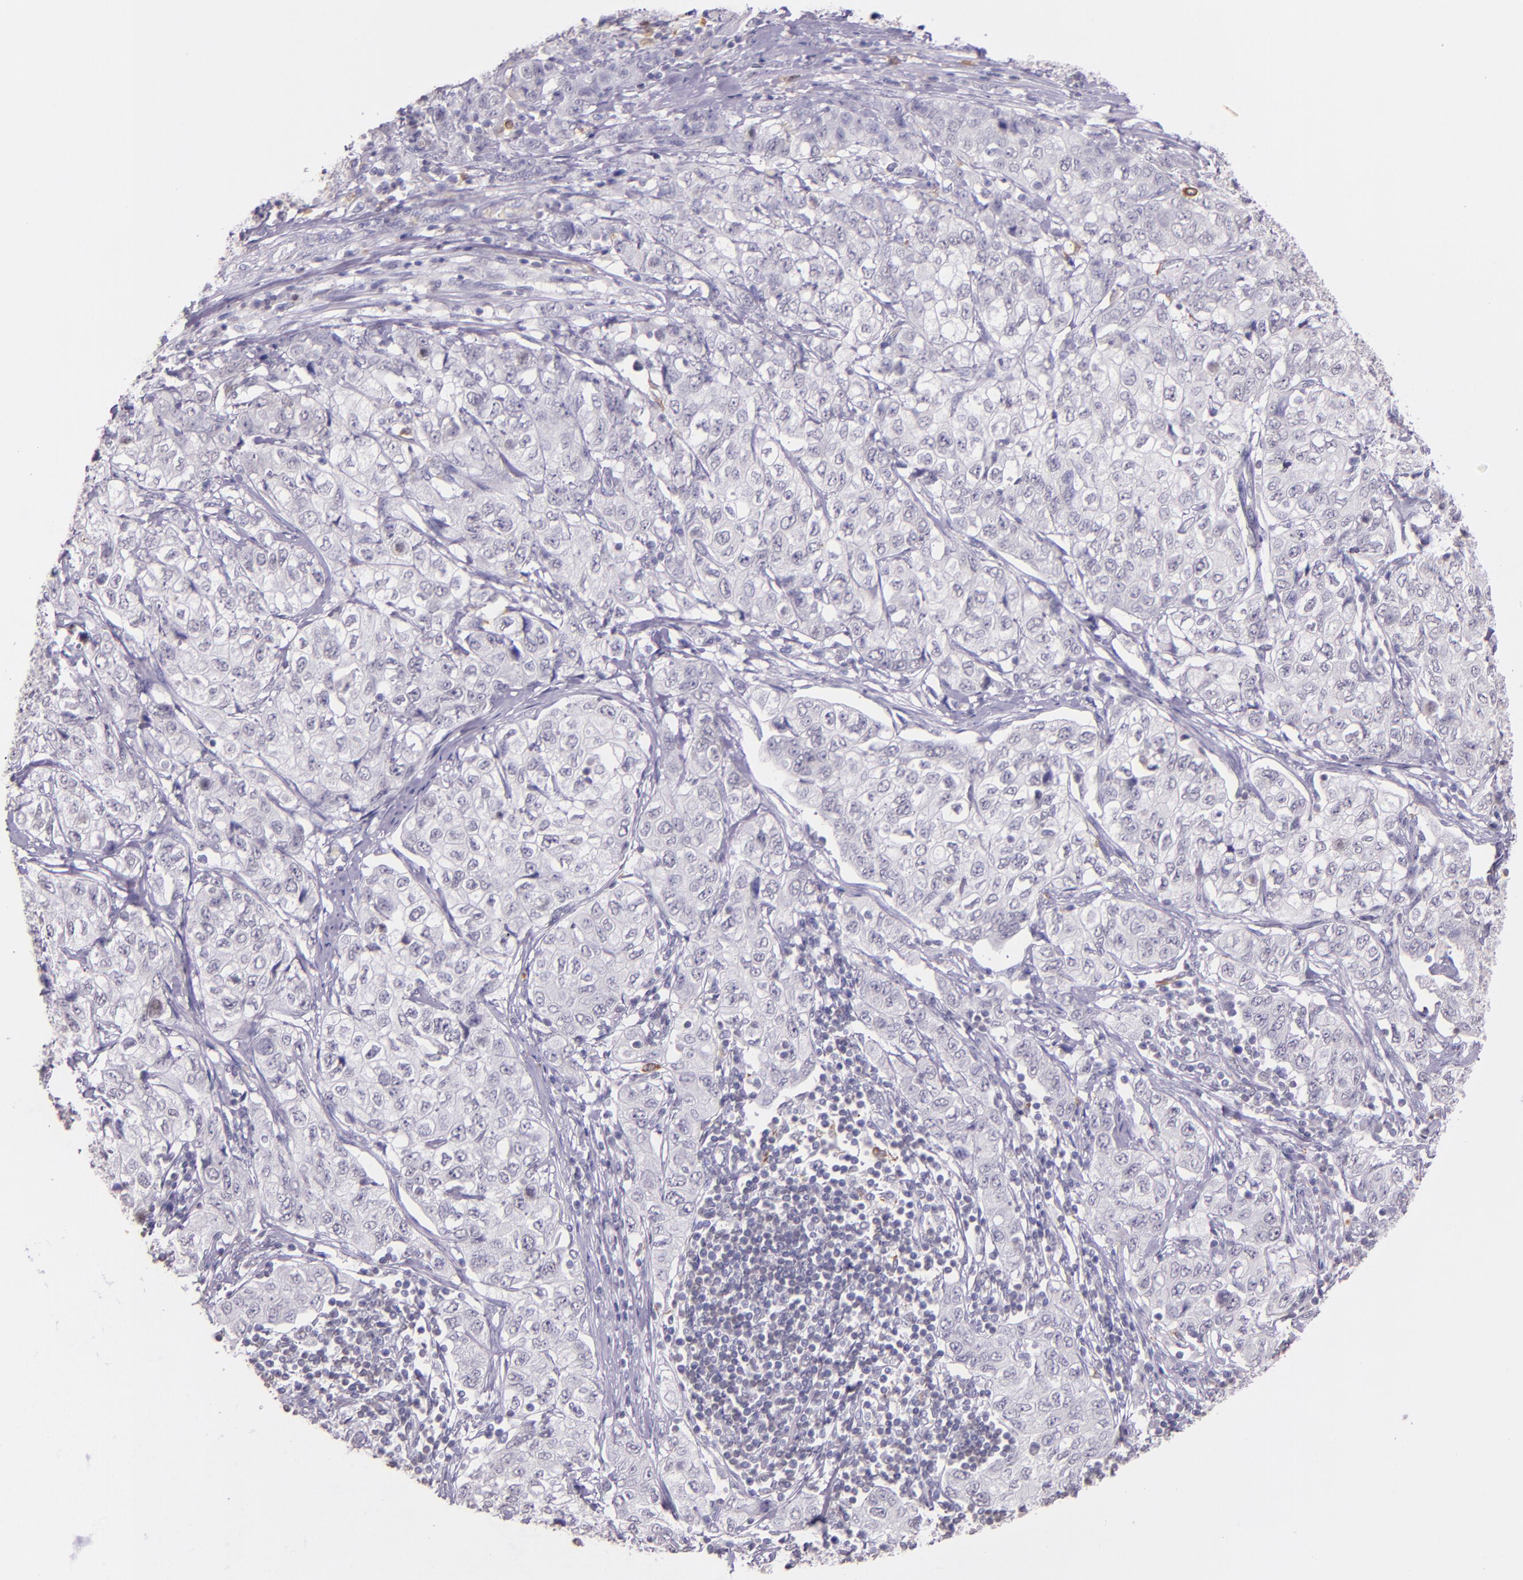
{"staining": {"intensity": "negative", "quantity": "none", "location": "none"}, "tissue": "stomach cancer", "cell_type": "Tumor cells", "image_type": "cancer", "snomed": [{"axis": "morphology", "description": "Adenocarcinoma, NOS"}, {"axis": "topography", "description": "Stomach"}], "caption": "DAB immunohistochemical staining of stomach cancer (adenocarcinoma) shows no significant expression in tumor cells.", "gene": "RTN1", "patient": {"sex": "male", "age": 48}}